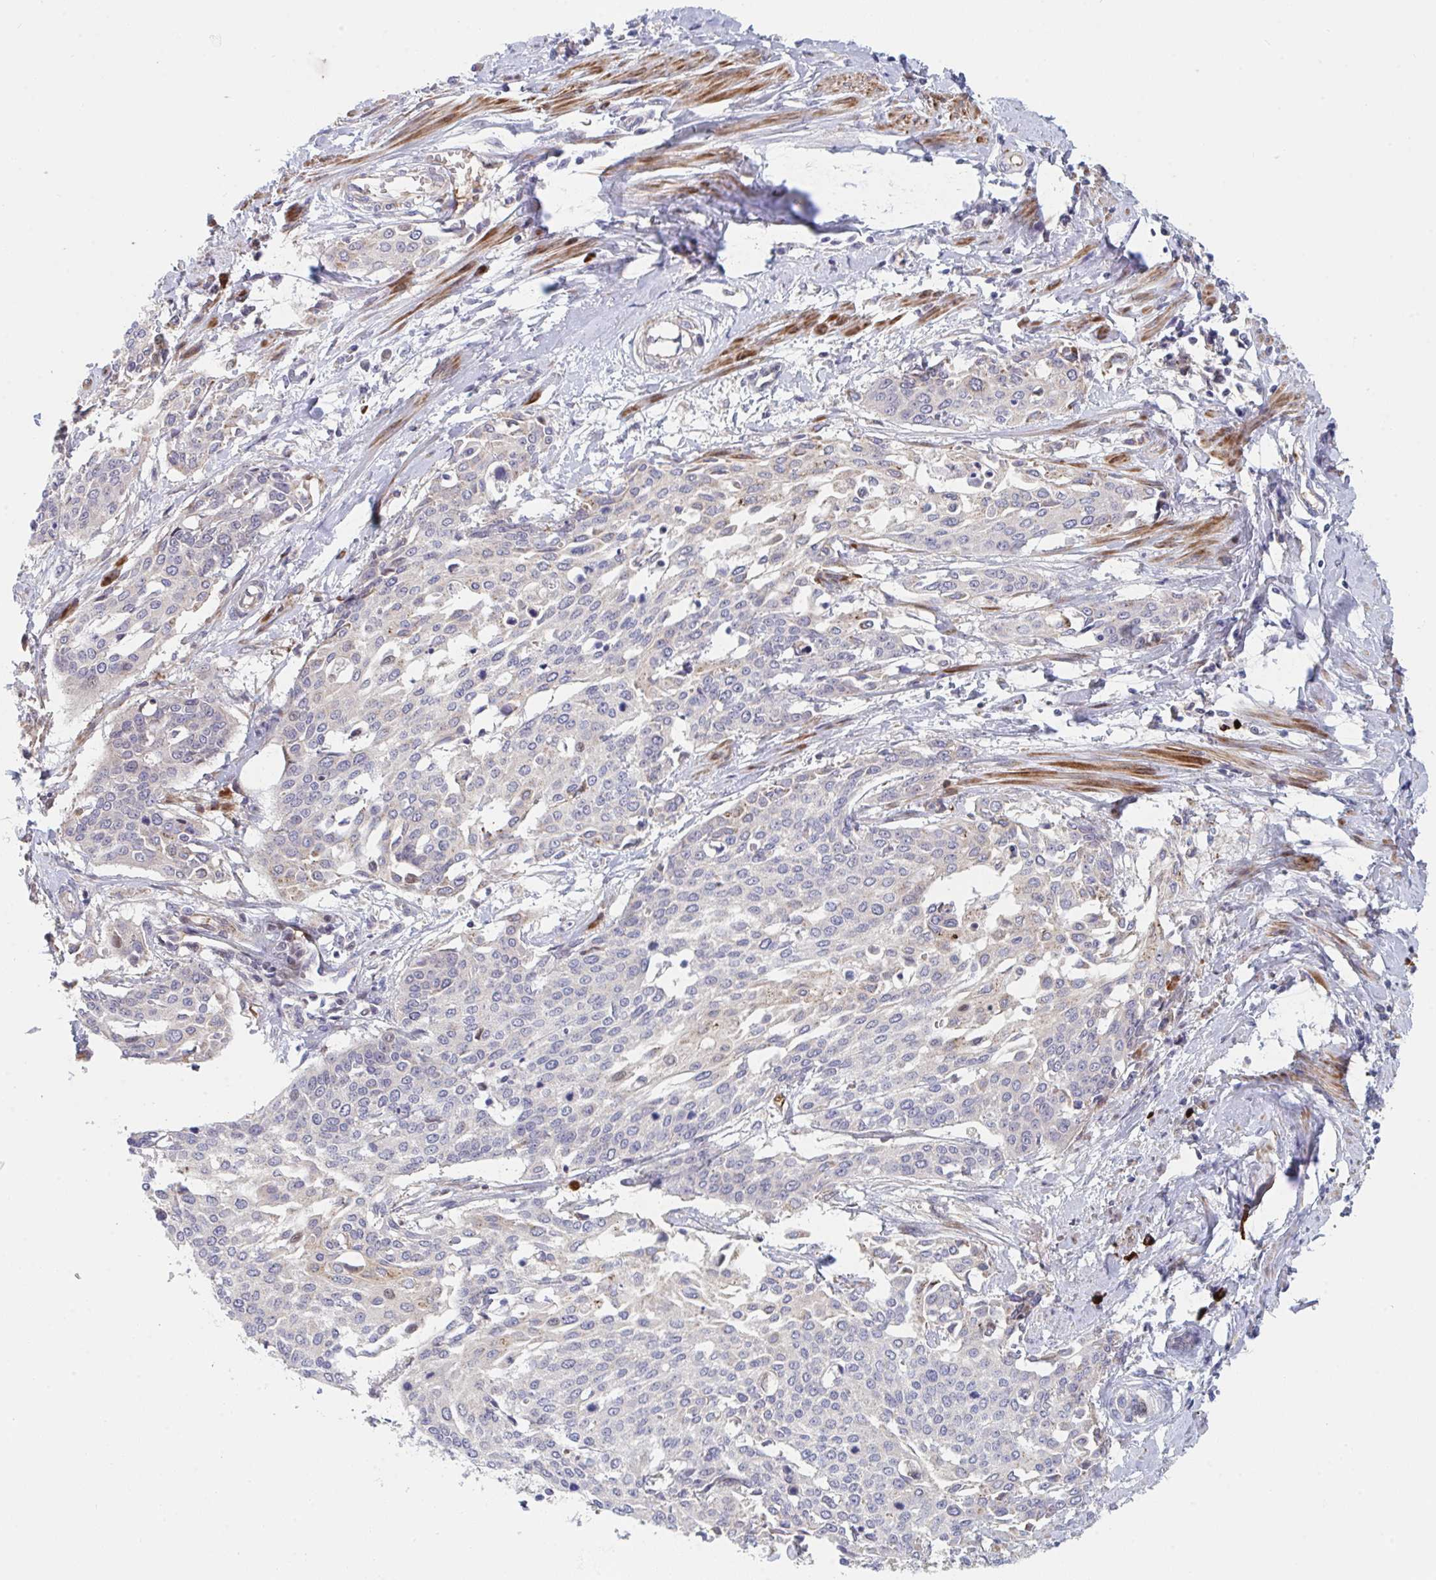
{"staining": {"intensity": "negative", "quantity": "none", "location": "none"}, "tissue": "cervical cancer", "cell_type": "Tumor cells", "image_type": "cancer", "snomed": [{"axis": "morphology", "description": "Squamous cell carcinoma, NOS"}, {"axis": "topography", "description": "Cervix"}], "caption": "Tumor cells show no significant expression in squamous cell carcinoma (cervical).", "gene": "TNFSF4", "patient": {"sex": "female", "age": 44}}